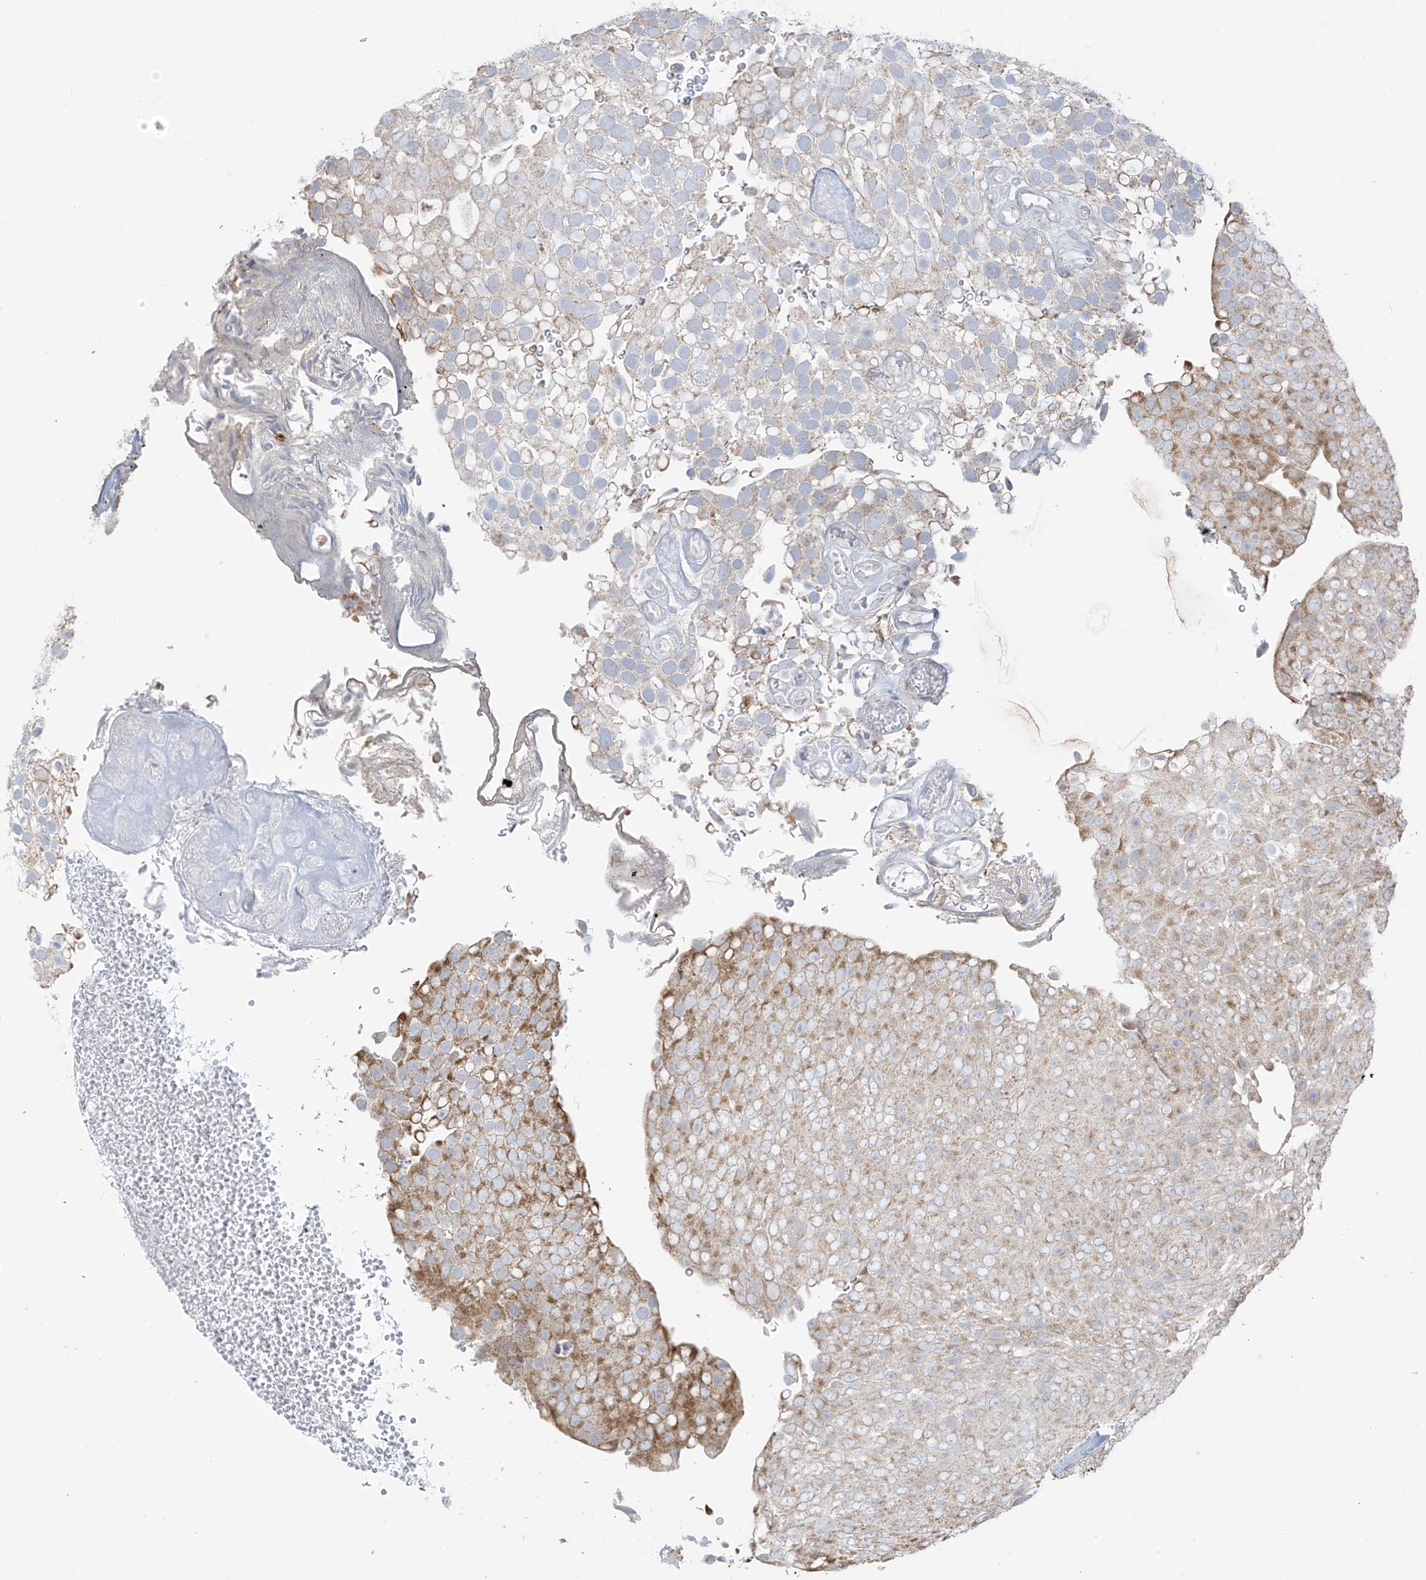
{"staining": {"intensity": "negative", "quantity": "none", "location": "none"}, "tissue": "urothelial cancer", "cell_type": "Tumor cells", "image_type": "cancer", "snomed": [{"axis": "morphology", "description": "Urothelial carcinoma, Low grade"}, {"axis": "topography", "description": "Urinary bladder"}], "caption": "This is a micrograph of immunohistochemistry staining of low-grade urothelial carcinoma, which shows no expression in tumor cells. (IHC, brightfield microscopy, high magnification).", "gene": "HDDC2", "patient": {"sex": "male", "age": 78}}